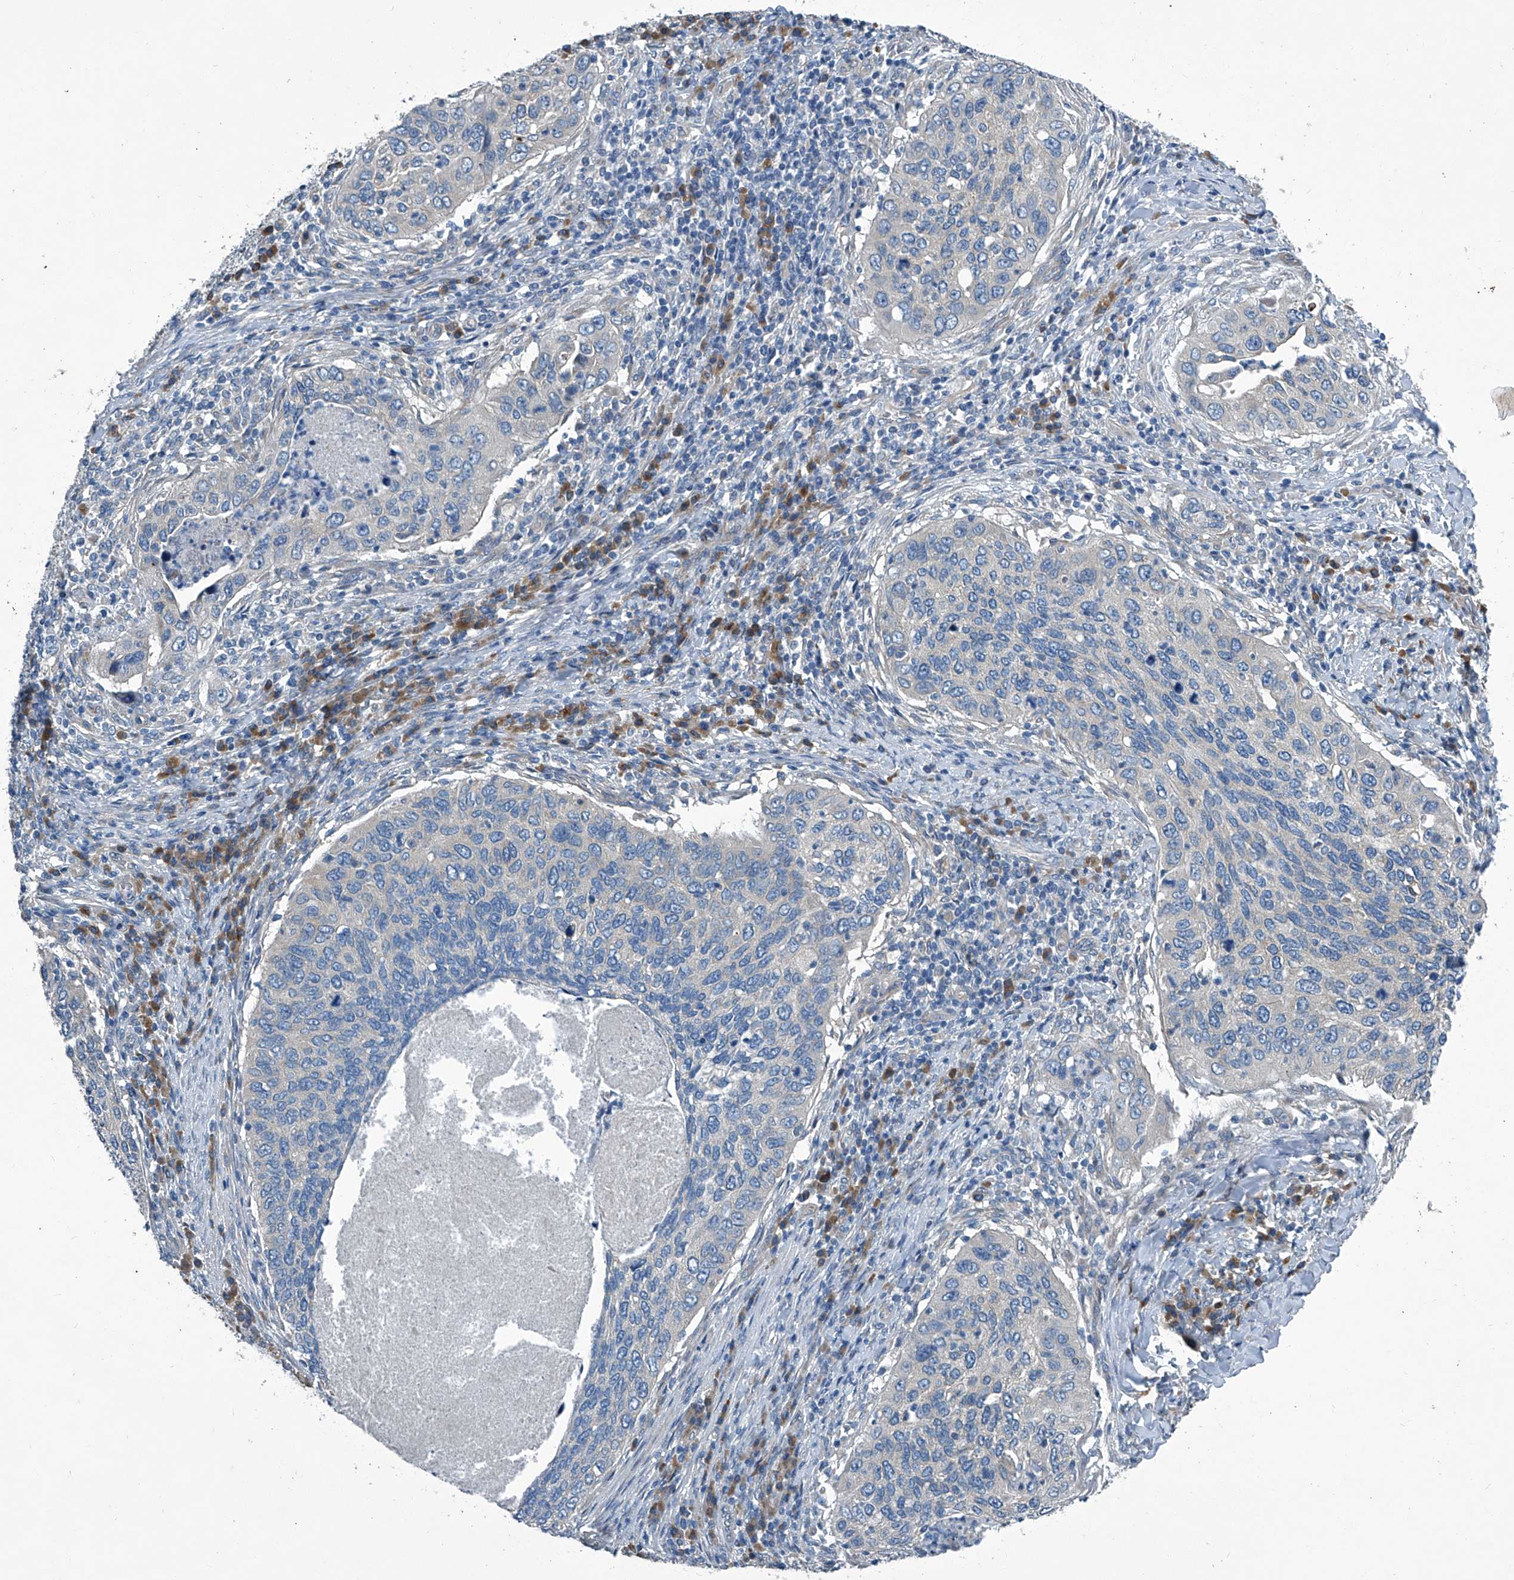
{"staining": {"intensity": "negative", "quantity": "none", "location": "none"}, "tissue": "cervical cancer", "cell_type": "Tumor cells", "image_type": "cancer", "snomed": [{"axis": "morphology", "description": "Squamous cell carcinoma, NOS"}, {"axis": "topography", "description": "Cervix"}], "caption": "Immunohistochemistry (IHC) histopathology image of neoplastic tissue: human cervical cancer (squamous cell carcinoma) stained with DAB reveals no significant protein staining in tumor cells. (Immunohistochemistry (IHC), brightfield microscopy, high magnification).", "gene": "SLC26A11", "patient": {"sex": "female", "age": 38}}